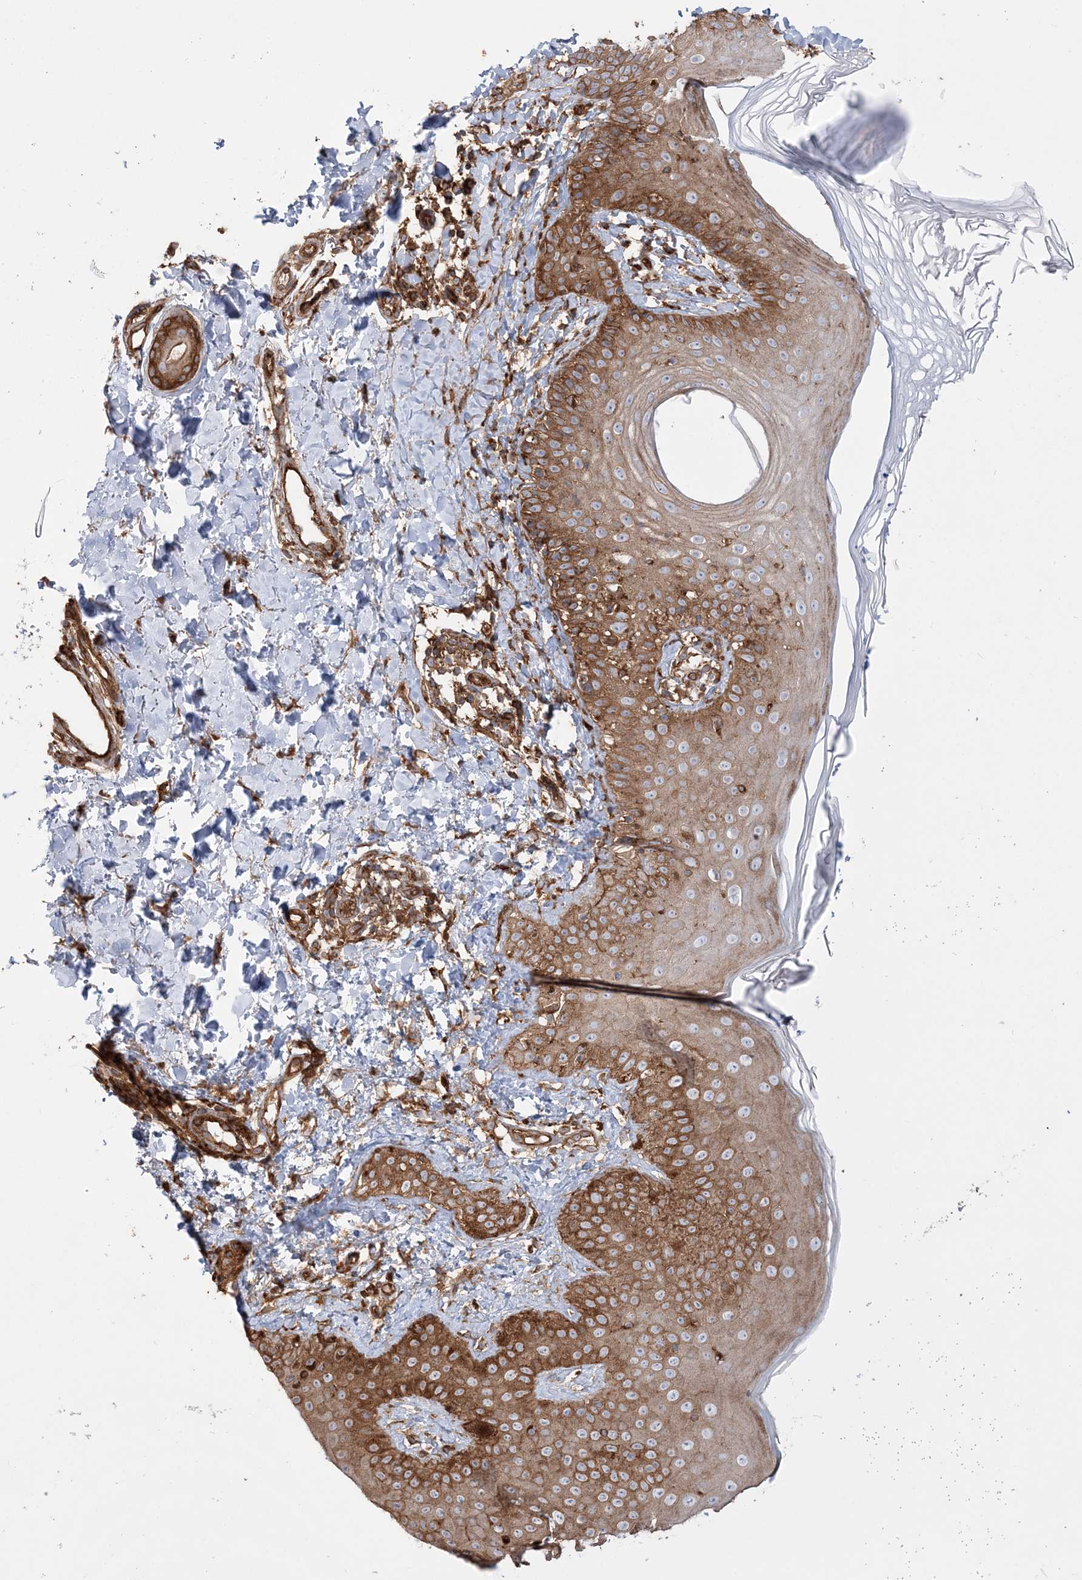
{"staining": {"intensity": "strong", "quantity": ">75%", "location": "cytoplasmic/membranous"}, "tissue": "skin", "cell_type": "Fibroblasts", "image_type": "normal", "snomed": [{"axis": "morphology", "description": "Normal tissue, NOS"}, {"axis": "topography", "description": "Skin"}], "caption": "This photomicrograph exhibits IHC staining of benign human skin, with high strong cytoplasmic/membranous staining in about >75% of fibroblasts.", "gene": "TBC1D5", "patient": {"sex": "male", "age": 52}}